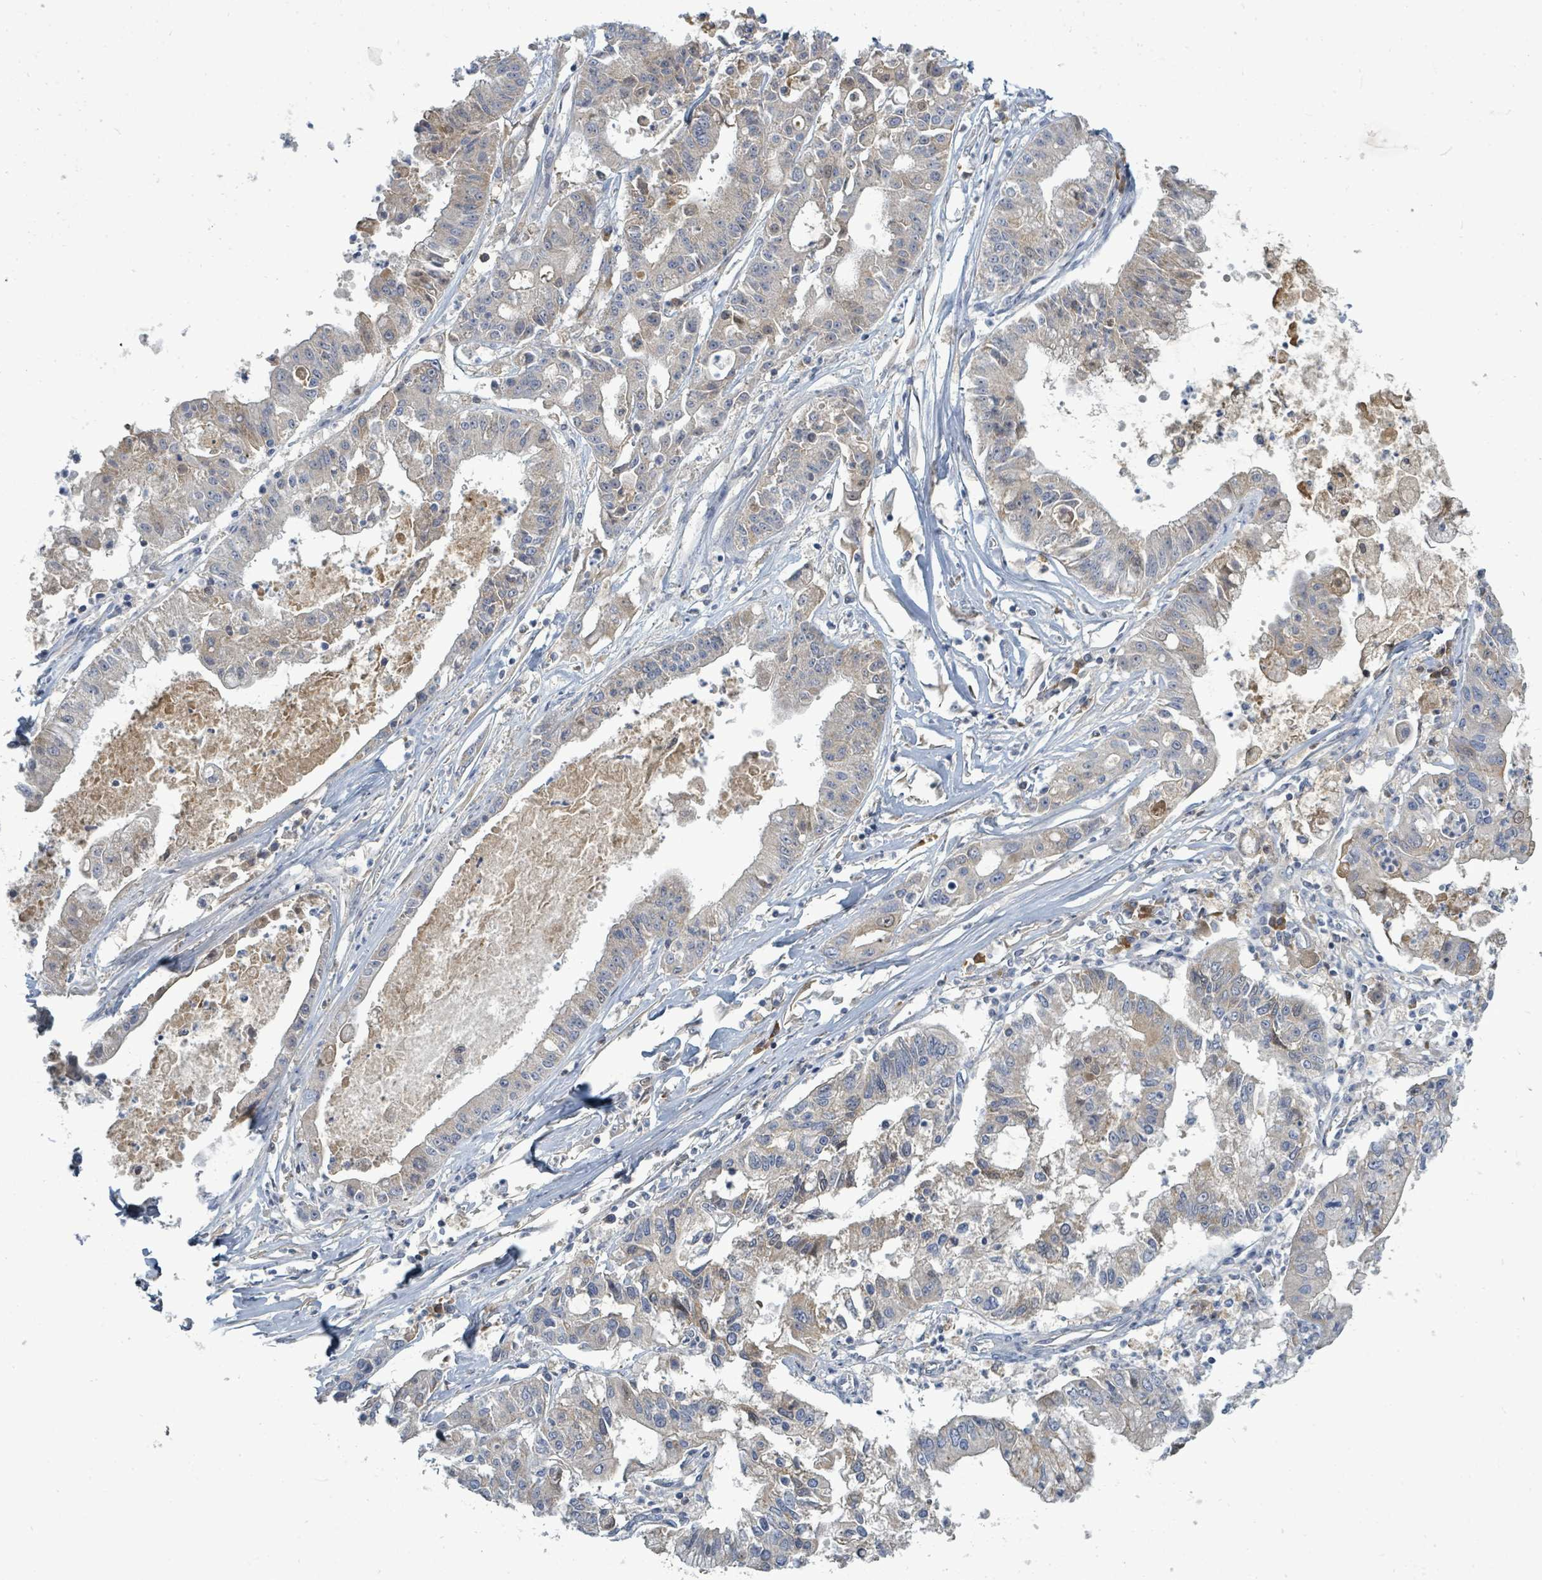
{"staining": {"intensity": "weak", "quantity": "<25%", "location": "cytoplasmic/membranous"}, "tissue": "ovarian cancer", "cell_type": "Tumor cells", "image_type": "cancer", "snomed": [{"axis": "morphology", "description": "Cystadenocarcinoma, mucinous, NOS"}, {"axis": "topography", "description": "Ovary"}], "caption": "This is an immunohistochemistry (IHC) image of human ovarian cancer (mucinous cystadenocarcinoma). There is no staining in tumor cells.", "gene": "SLC25A23", "patient": {"sex": "female", "age": 70}}